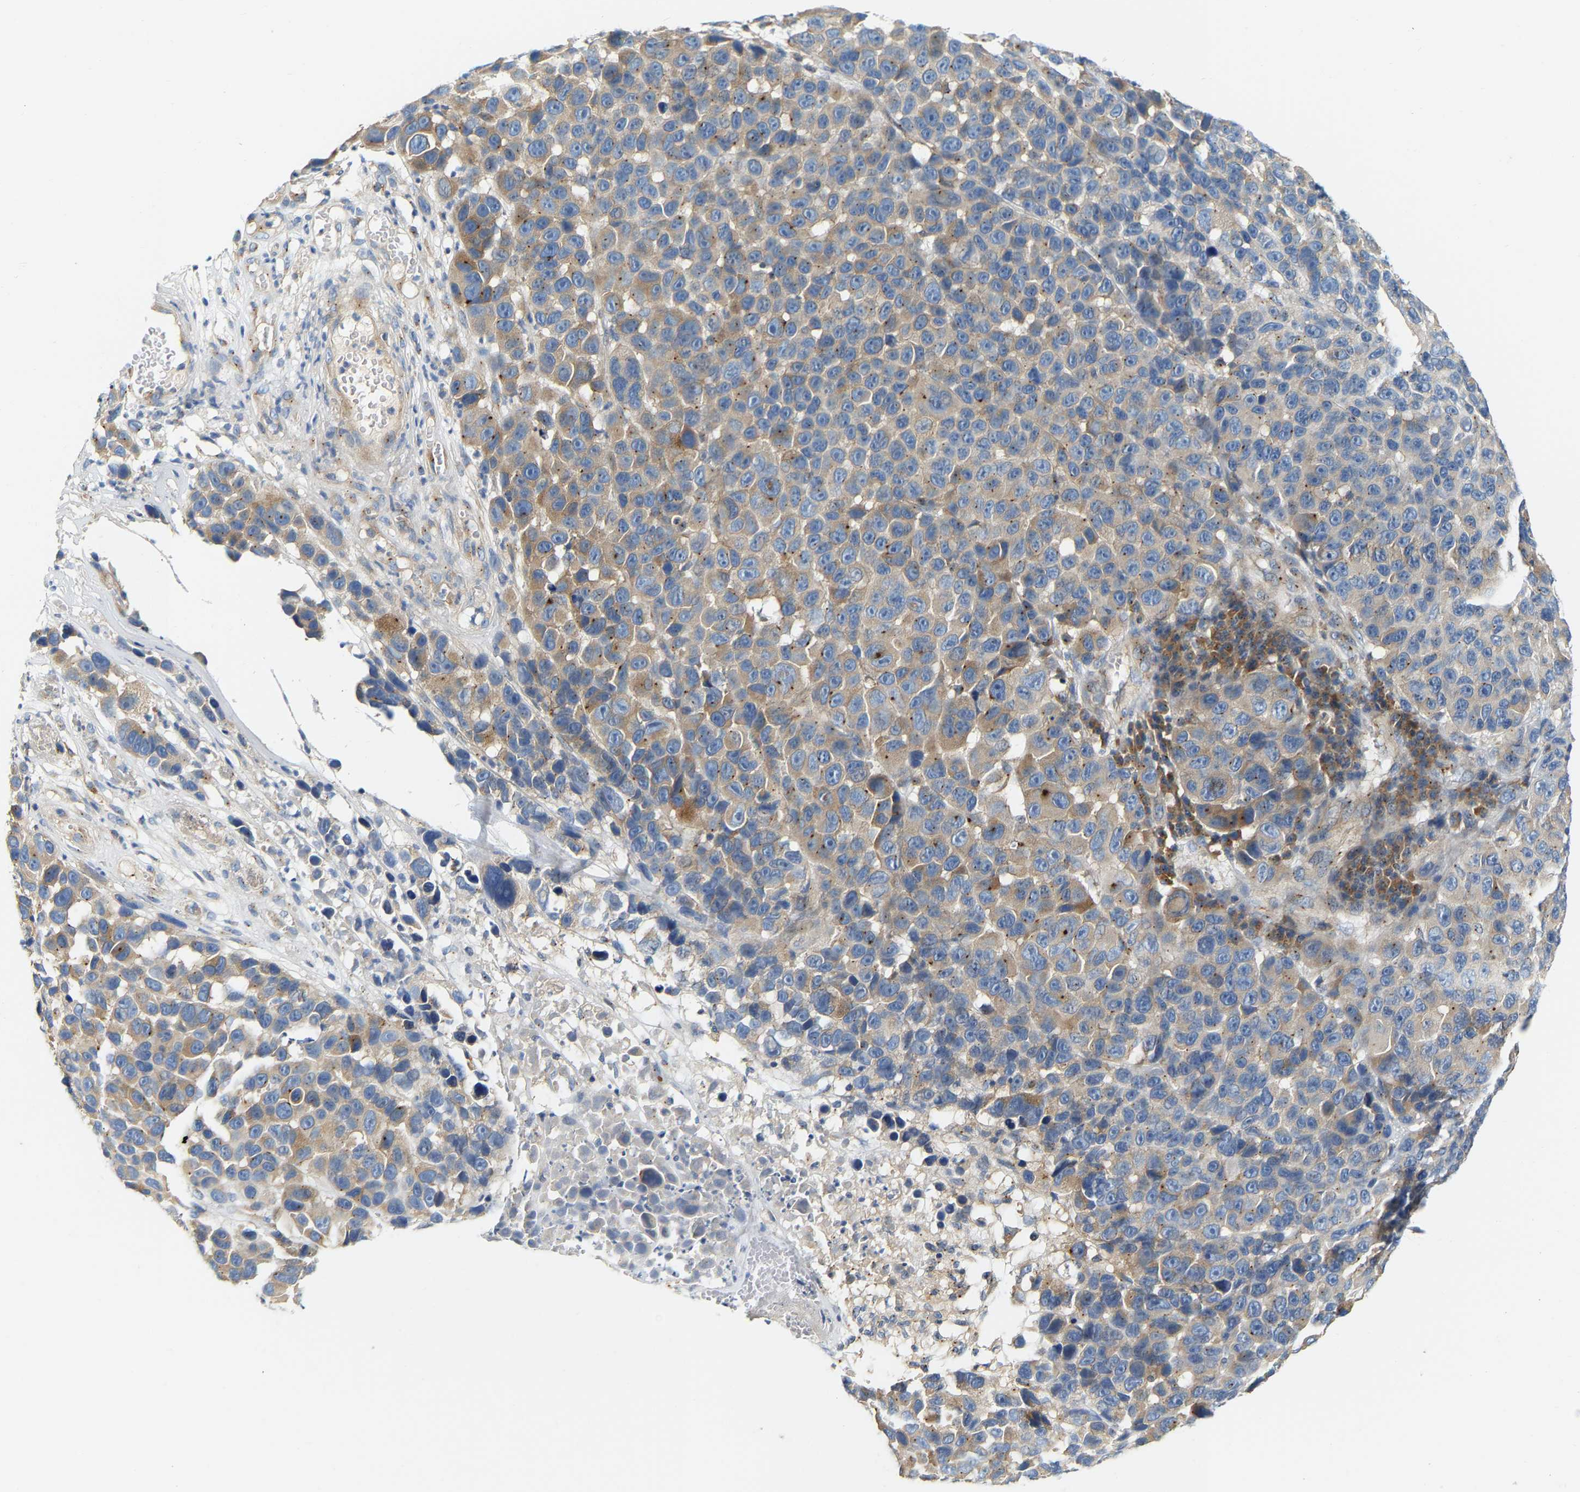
{"staining": {"intensity": "moderate", "quantity": ">75%", "location": "cytoplasmic/membranous"}, "tissue": "melanoma", "cell_type": "Tumor cells", "image_type": "cancer", "snomed": [{"axis": "morphology", "description": "Malignant melanoma, NOS"}, {"axis": "topography", "description": "Skin"}], "caption": "Malignant melanoma tissue exhibits moderate cytoplasmic/membranous expression in about >75% of tumor cells The staining was performed using DAB (3,3'-diaminobenzidine) to visualize the protein expression in brown, while the nuclei were stained in blue with hematoxylin (Magnification: 20x).", "gene": "PCNT", "patient": {"sex": "male", "age": 53}}